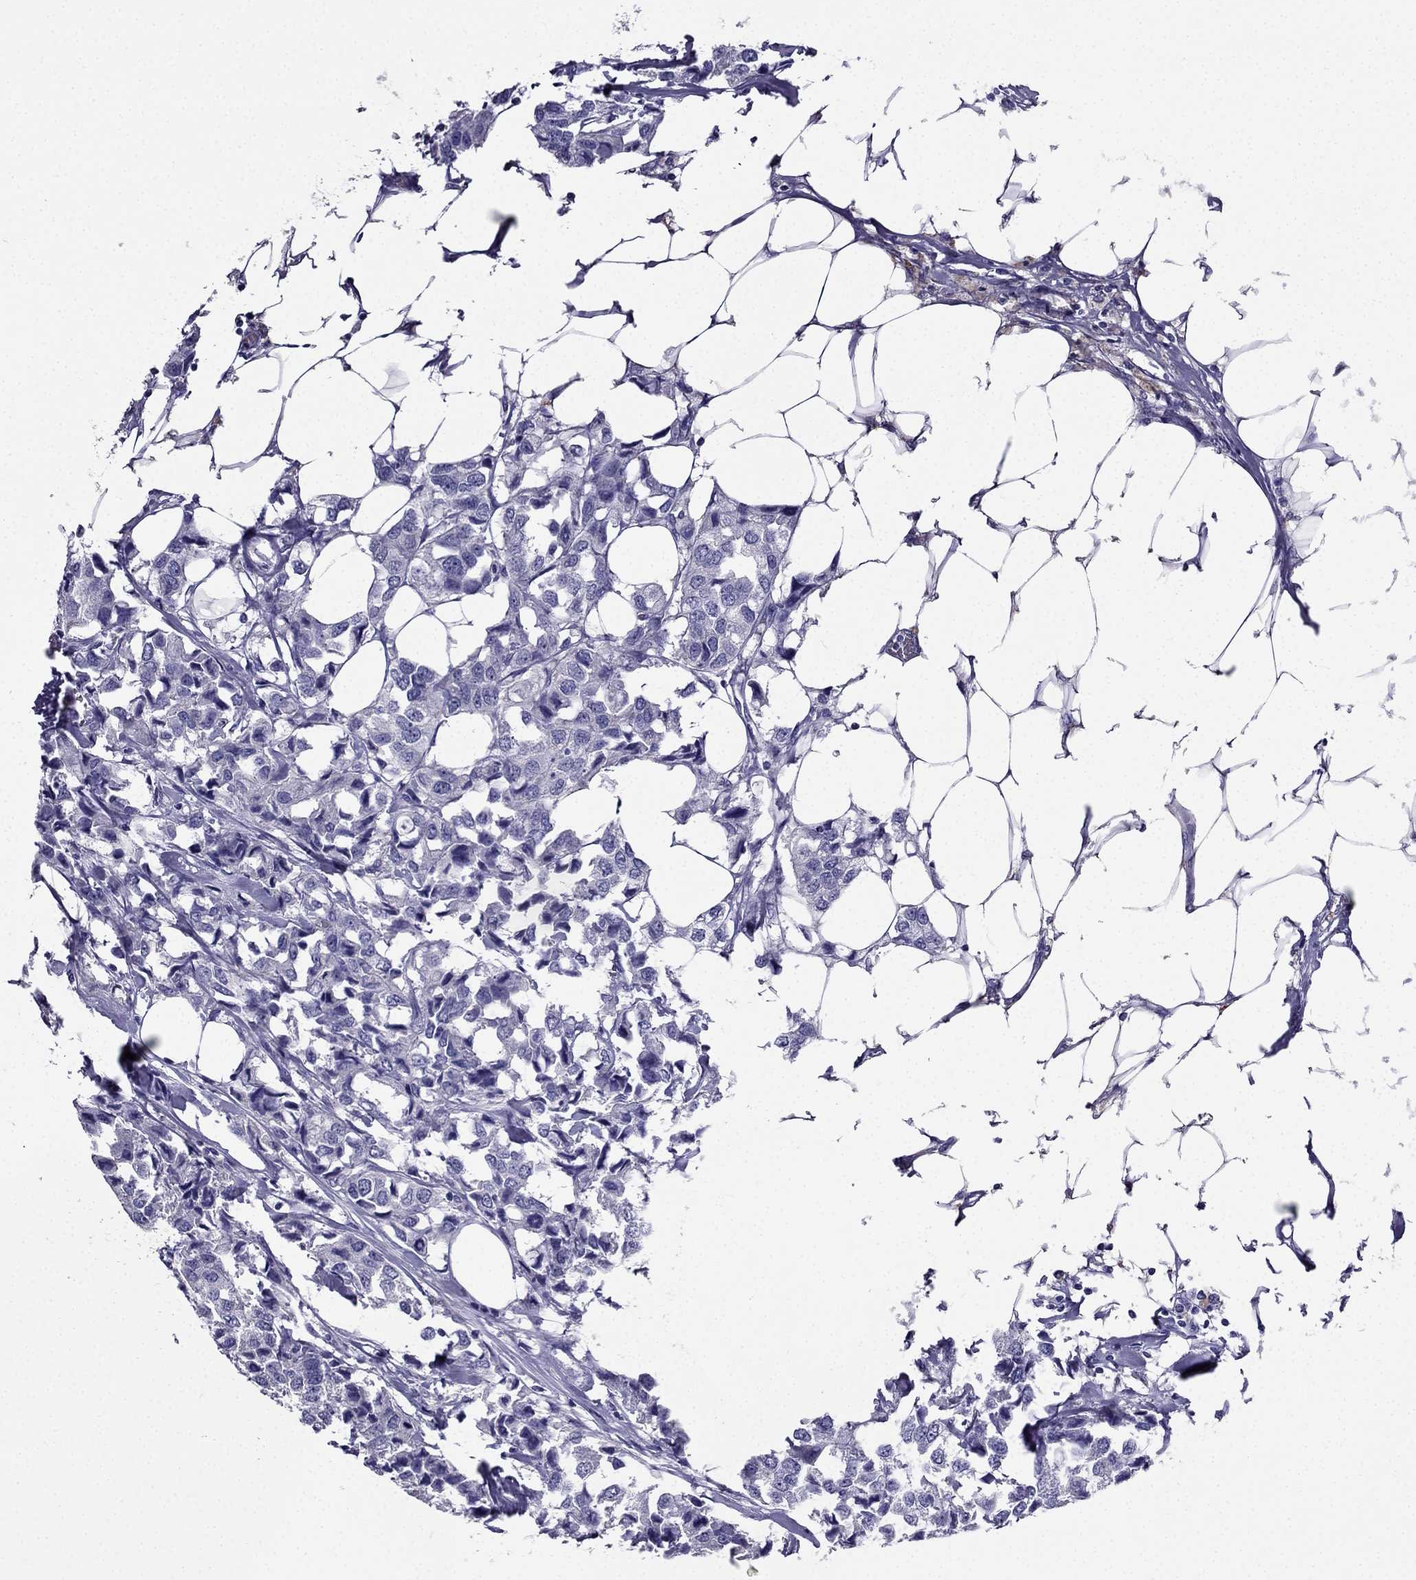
{"staining": {"intensity": "negative", "quantity": "none", "location": "none"}, "tissue": "breast cancer", "cell_type": "Tumor cells", "image_type": "cancer", "snomed": [{"axis": "morphology", "description": "Duct carcinoma"}, {"axis": "topography", "description": "Breast"}], "caption": "The micrograph exhibits no significant positivity in tumor cells of breast cancer (invasive ductal carcinoma).", "gene": "PTH", "patient": {"sex": "female", "age": 80}}